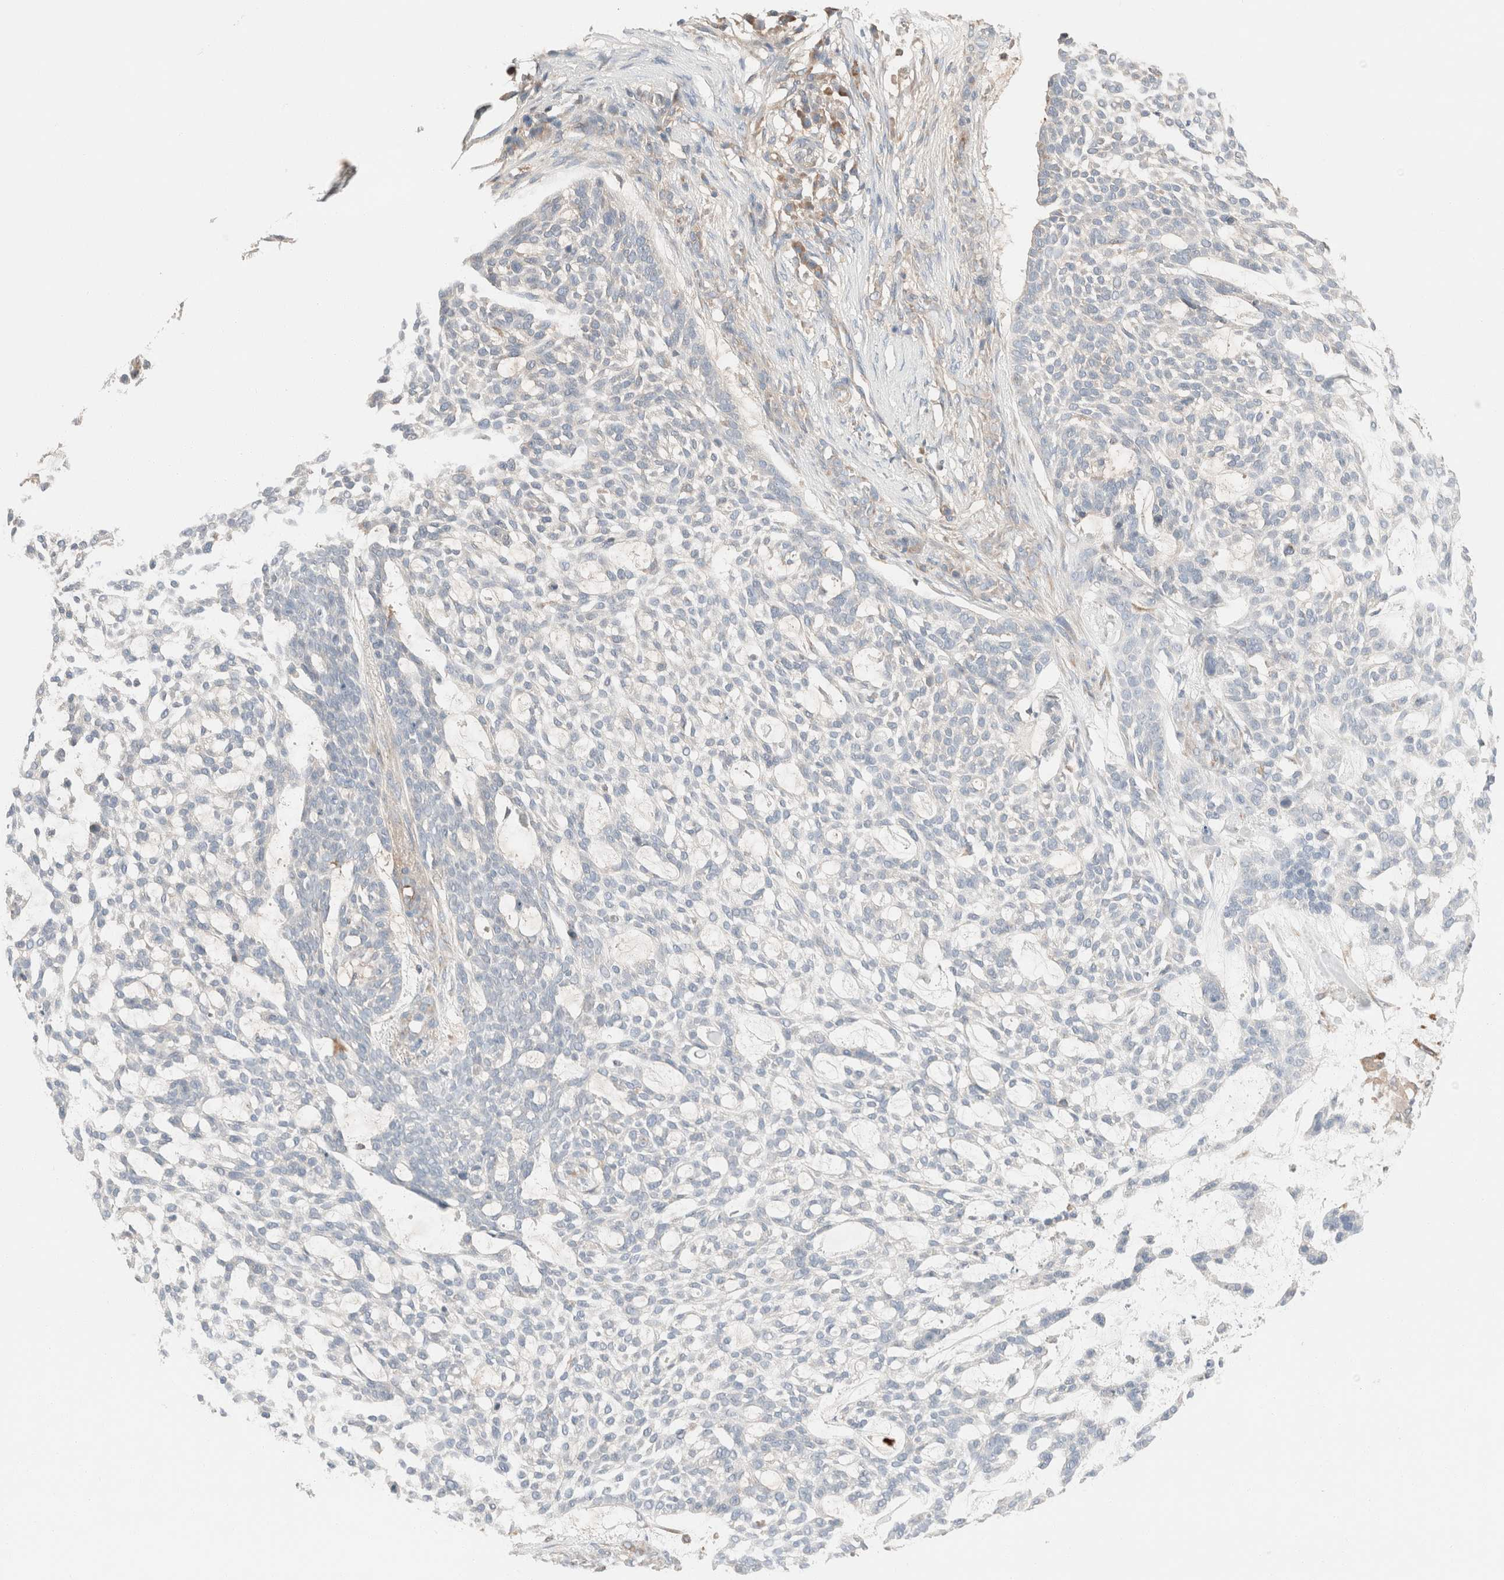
{"staining": {"intensity": "negative", "quantity": "none", "location": "none"}, "tissue": "skin cancer", "cell_type": "Tumor cells", "image_type": "cancer", "snomed": [{"axis": "morphology", "description": "Basal cell carcinoma"}, {"axis": "topography", "description": "Skin"}], "caption": "Immunohistochemistry (IHC) of human skin basal cell carcinoma shows no expression in tumor cells. (Brightfield microscopy of DAB (3,3'-diaminobenzidine) IHC at high magnification).", "gene": "PCM1", "patient": {"sex": "female", "age": 64}}